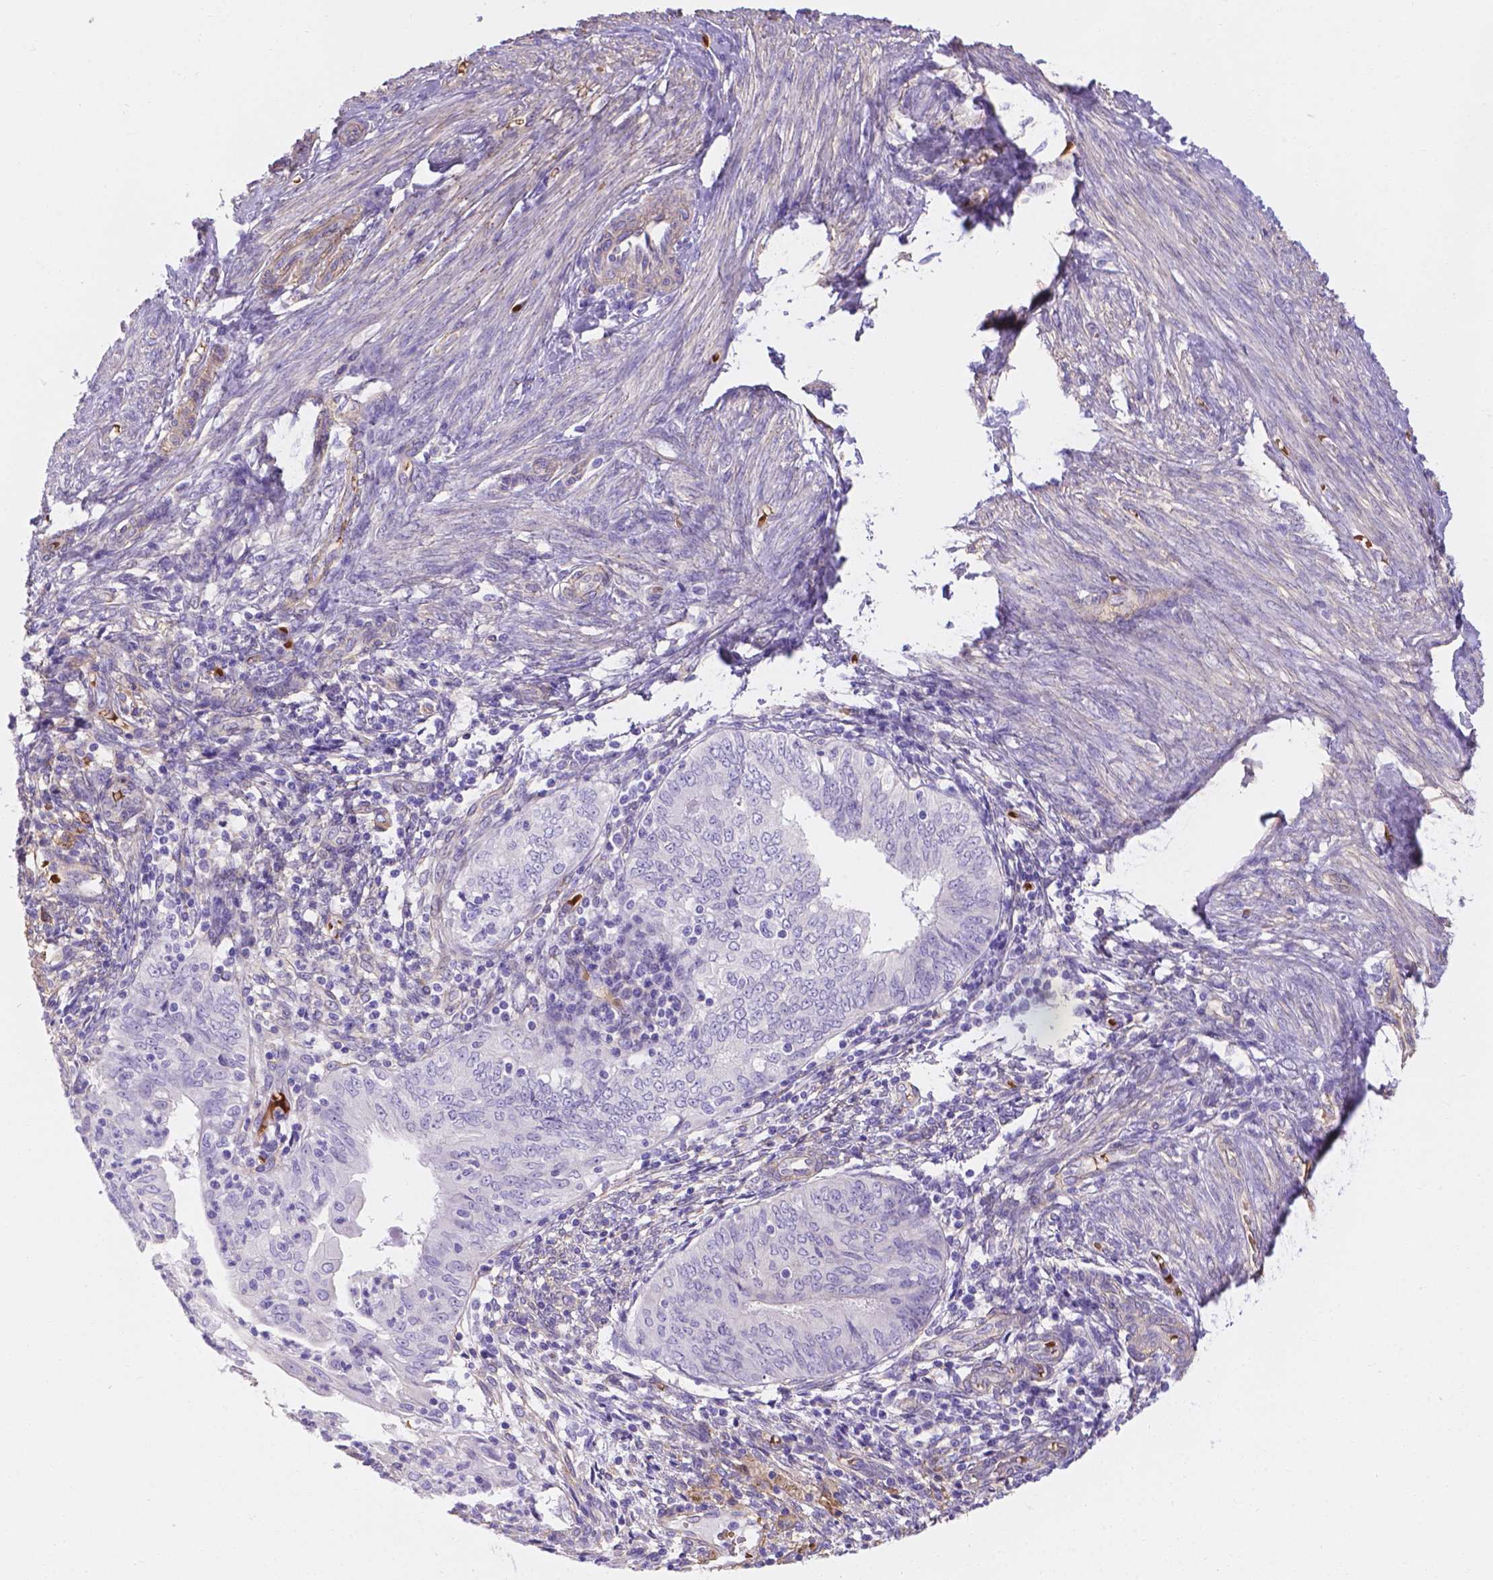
{"staining": {"intensity": "negative", "quantity": "none", "location": "none"}, "tissue": "endometrial cancer", "cell_type": "Tumor cells", "image_type": "cancer", "snomed": [{"axis": "morphology", "description": "Adenocarcinoma, NOS"}, {"axis": "topography", "description": "Endometrium"}], "caption": "Immunohistochemistry (IHC) micrograph of endometrial adenocarcinoma stained for a protein (brown), which demonstrates no staining in tumor cells. Nuclei are stained in blue.", "gene": "SLC40A1", "patient": {"sex": "female", "age": 68}}